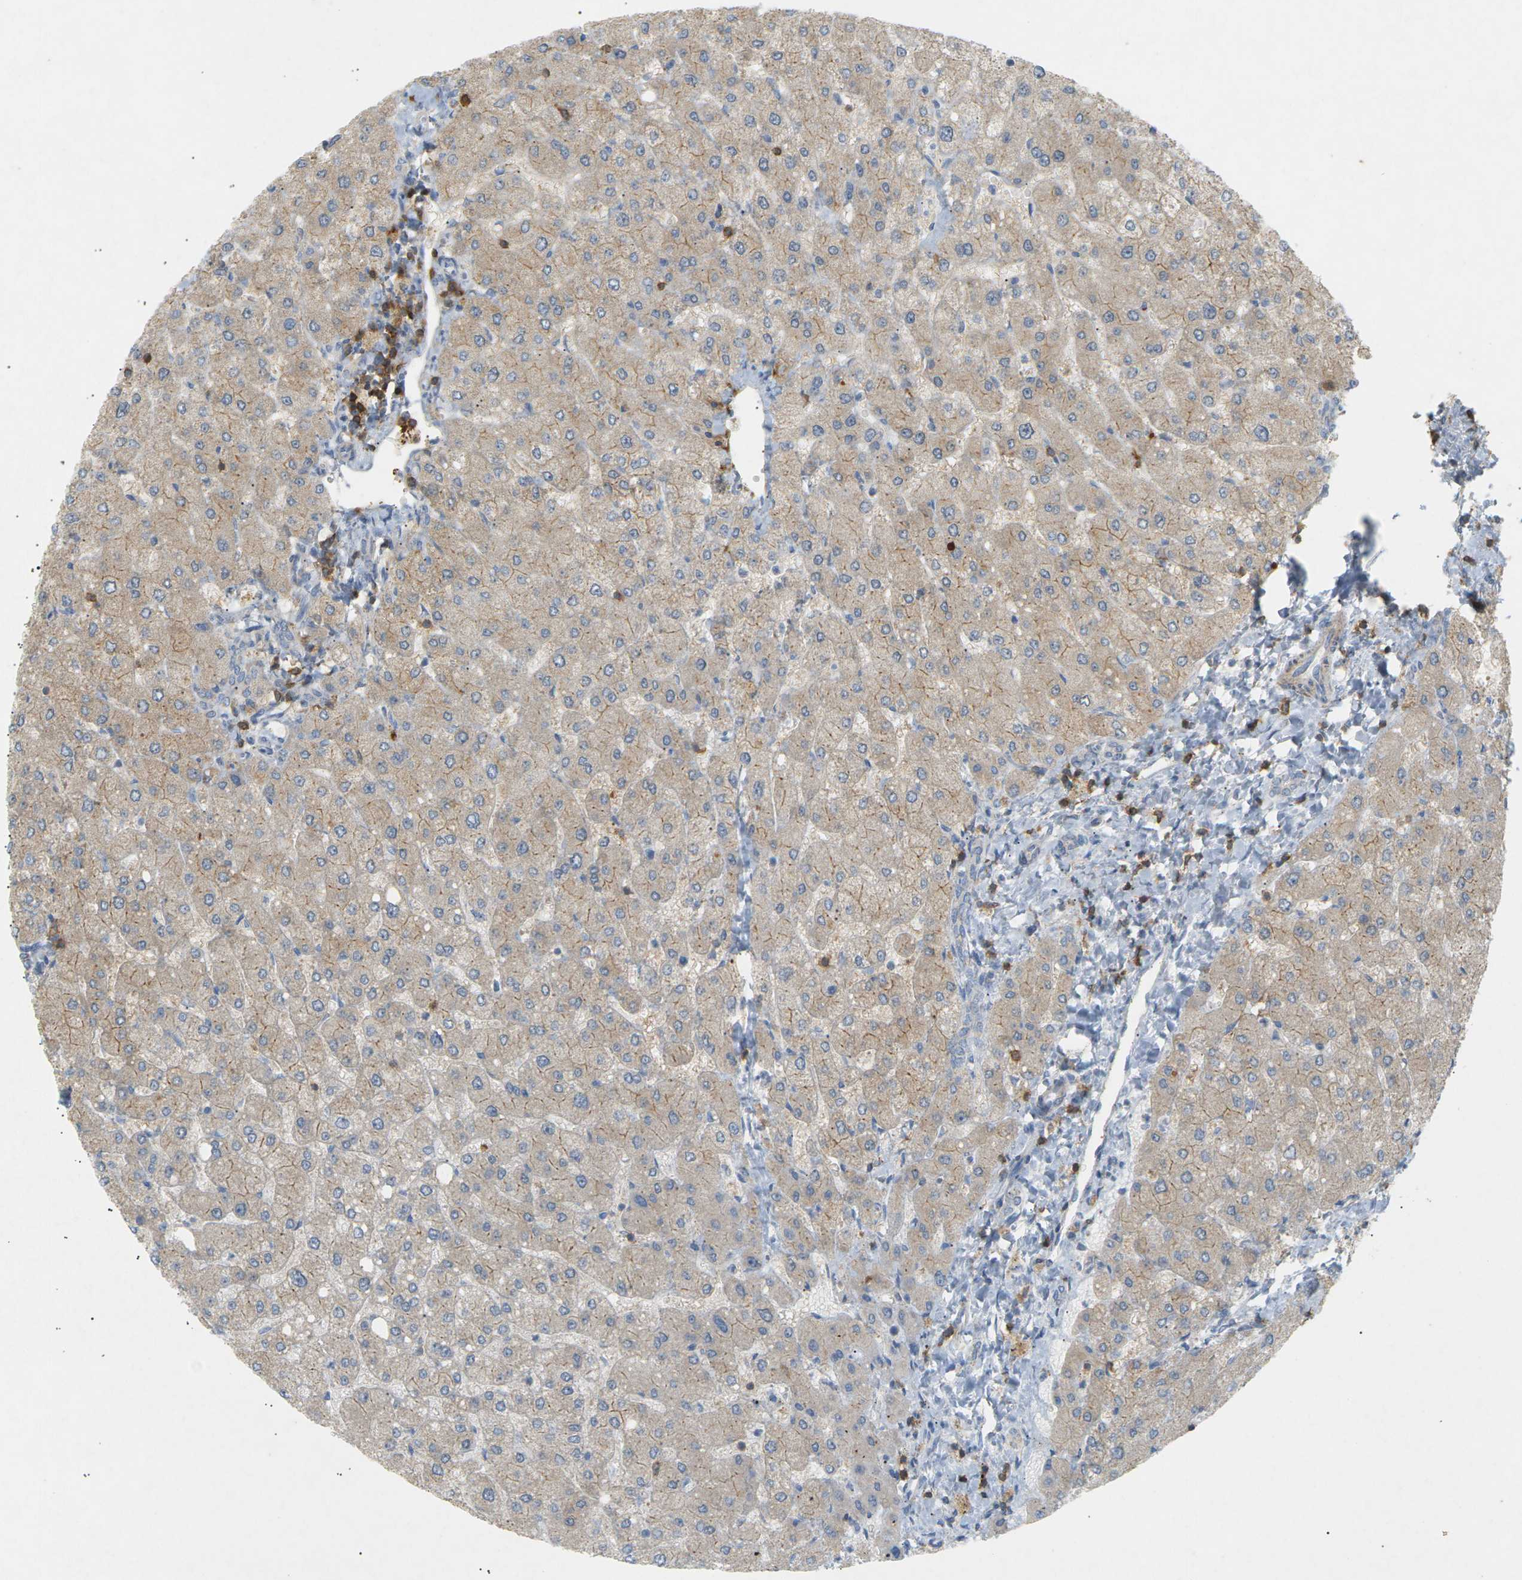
{"staining": {"intensity": "negative", "quantity": "none", "location": "none"}, "tissue": "liver", "cell_type": "Cholangiocytes", "image_type": "normal", "snomed": [{"axis": "morphology", "description": "Normal tissue, NOS"}, {"axis": "topography", "description": "Liver"}], "caption": "Unremarkable liver was stained to show a protein in brown. There is no significant positivity in cholangiocytes. (Stains: DAB (3,3'-diaminobenzidine) immunohistochemistry with hematoxylin counter stain, Microscopy: brightfield microscopy at high magnification).", "gene": "LIME1", "patient": {"sex": "male", "age": 55}}